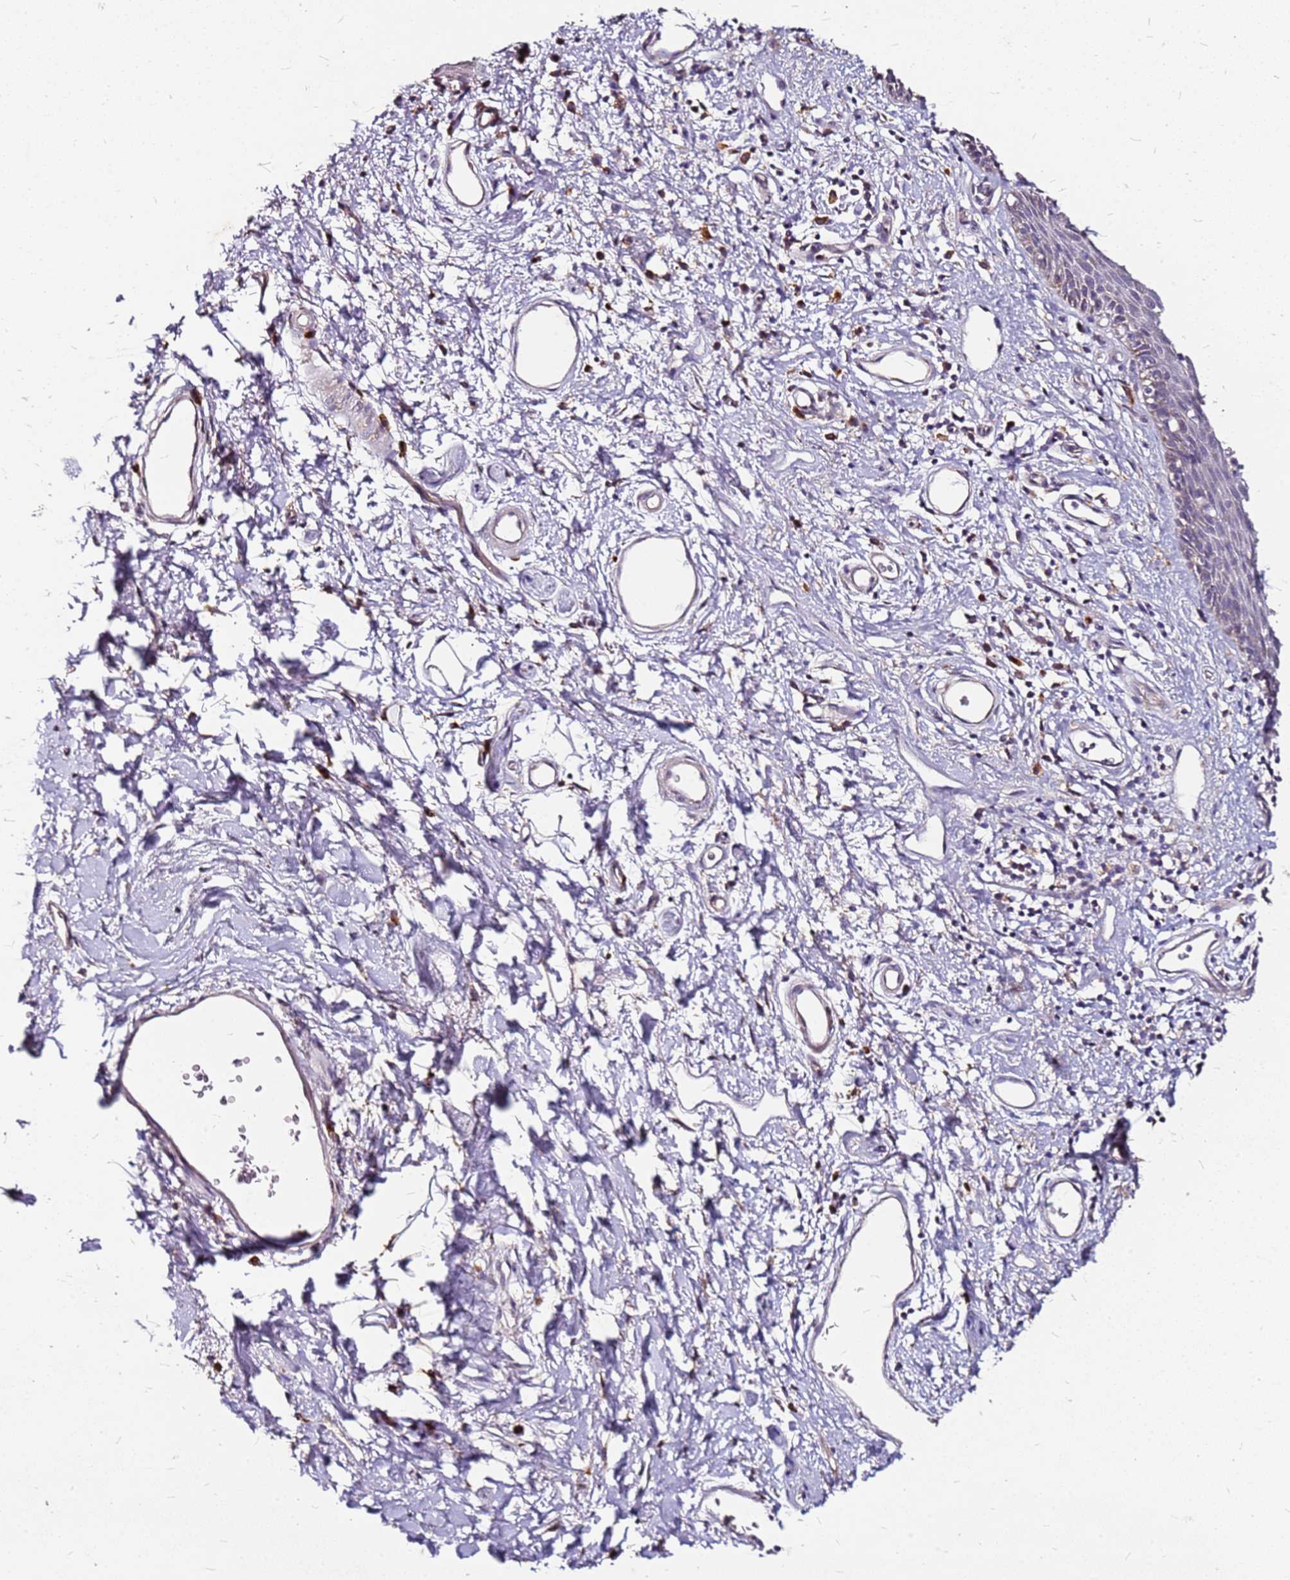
{"staining": {"intensity": "weak", "quantity": "<25%", "location": "cytoplasmic/membranous"}, "tissue": "skin", "cell_type": "Epidermal cells", "image_type": "normal", "snomed": [{"axis": "morphology", "description": "Normal tissue, NOS"}, {"axis": "topography", "description": "Vulva"}], "caption": "Immunohistochemistry of benign human skin displays no positivity in epidermal cells.", "gene": "DCDC2C", "patient": {"sex": "female", "age": 66}}